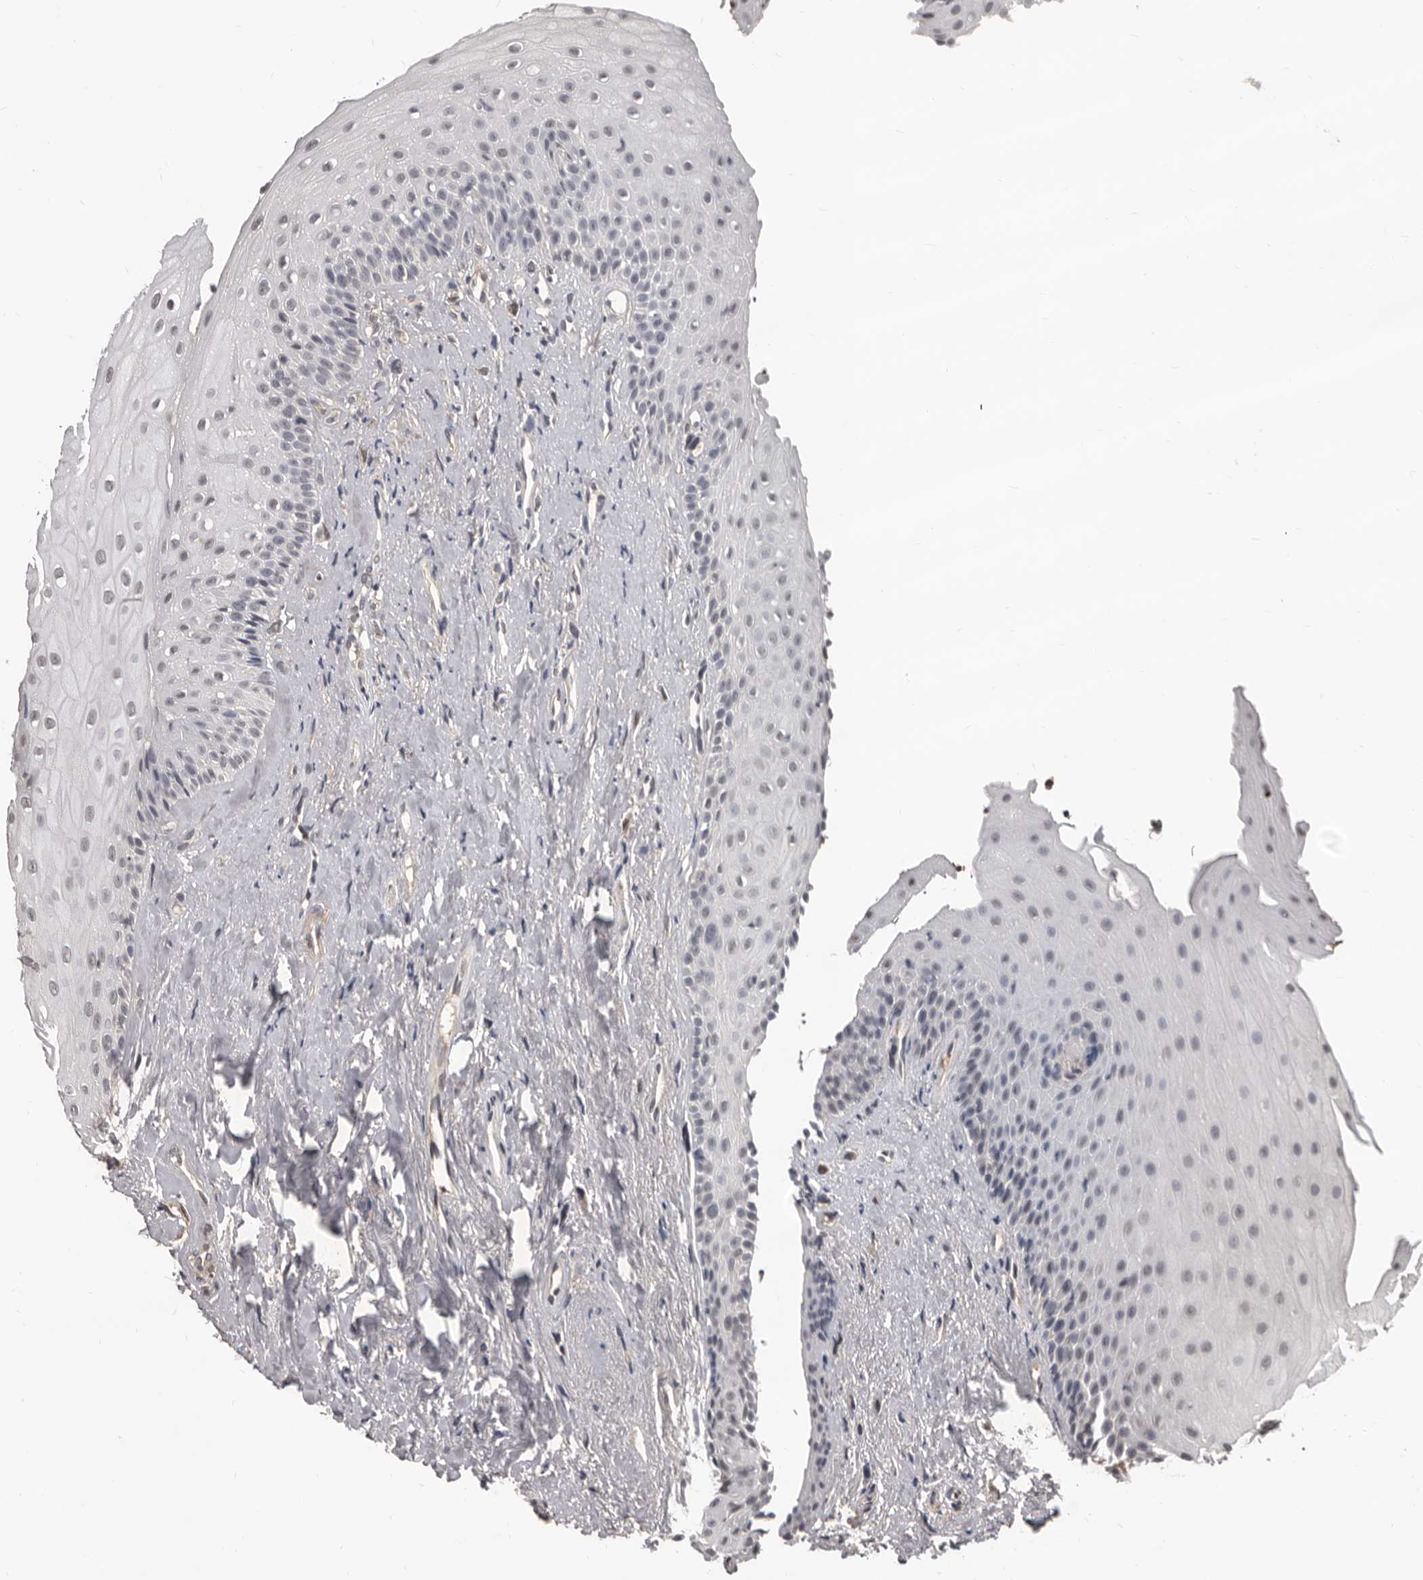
{"staining": {"intensity": "negative", "quantity": "none", "location": "none"}, "tissue": "oral mucosa", "cell_type": "Squamous epithelial cells", "image_type": "normal", "snomed": [{"axis": "morphology", "description": "Normal tissue, NOS"}, {"axis": "topography", "description": "Oral tissue"}], "caption": "Micrograph shows no protein expression in squamous epithelial cells of normal oral mucosa. (DAB (3,3'-diaminobenzidine) immunohistochemistry (IHC) visualized using brightfield microscopy, high magnification).", "gene": "AHR", "patient": {"sex": "female", "age": 63}}